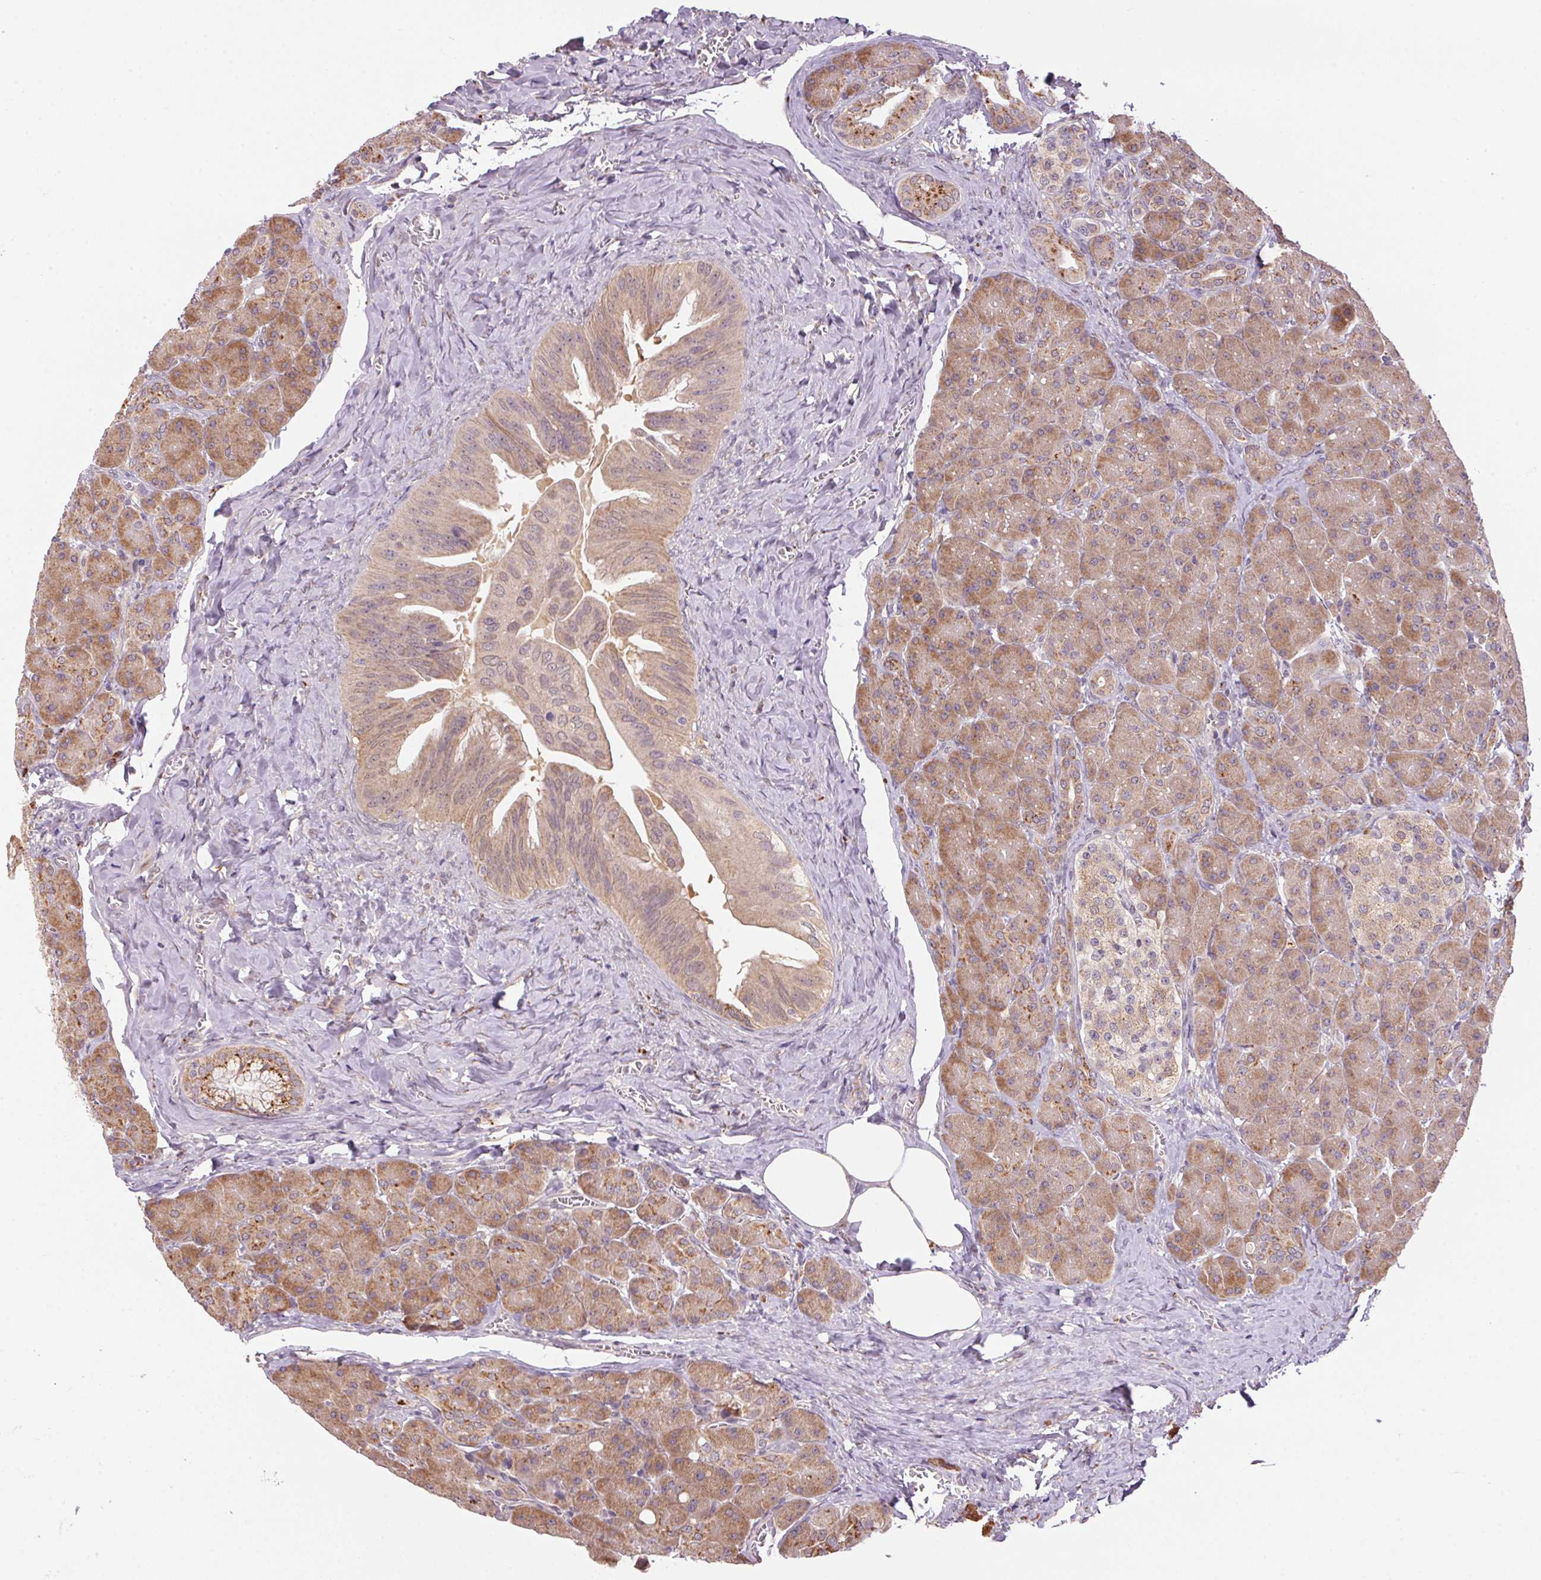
{"staining": {"intensity": "moderate", "quantity": ">75%", "location": "cytoplasmic/membranous"}, "tissue": "pancreas", "cell_type": "Exocrine glandular cells", "image_type": "normal", "snomed": [{"axis": "morphology", "description": "Normal tissue, NOS"}, {"axis": "topography", "description": "Pancreas"}], "caption": "Moderate cytoplasmic/membranous protein positivity is seen in approximately >75% of exocrine glandular cells in pancreas. The protein is shown in brown color, while the nuclei are stained blue.", "gene": "ADH5", "patient": {"sex": "male", "age": 55}}